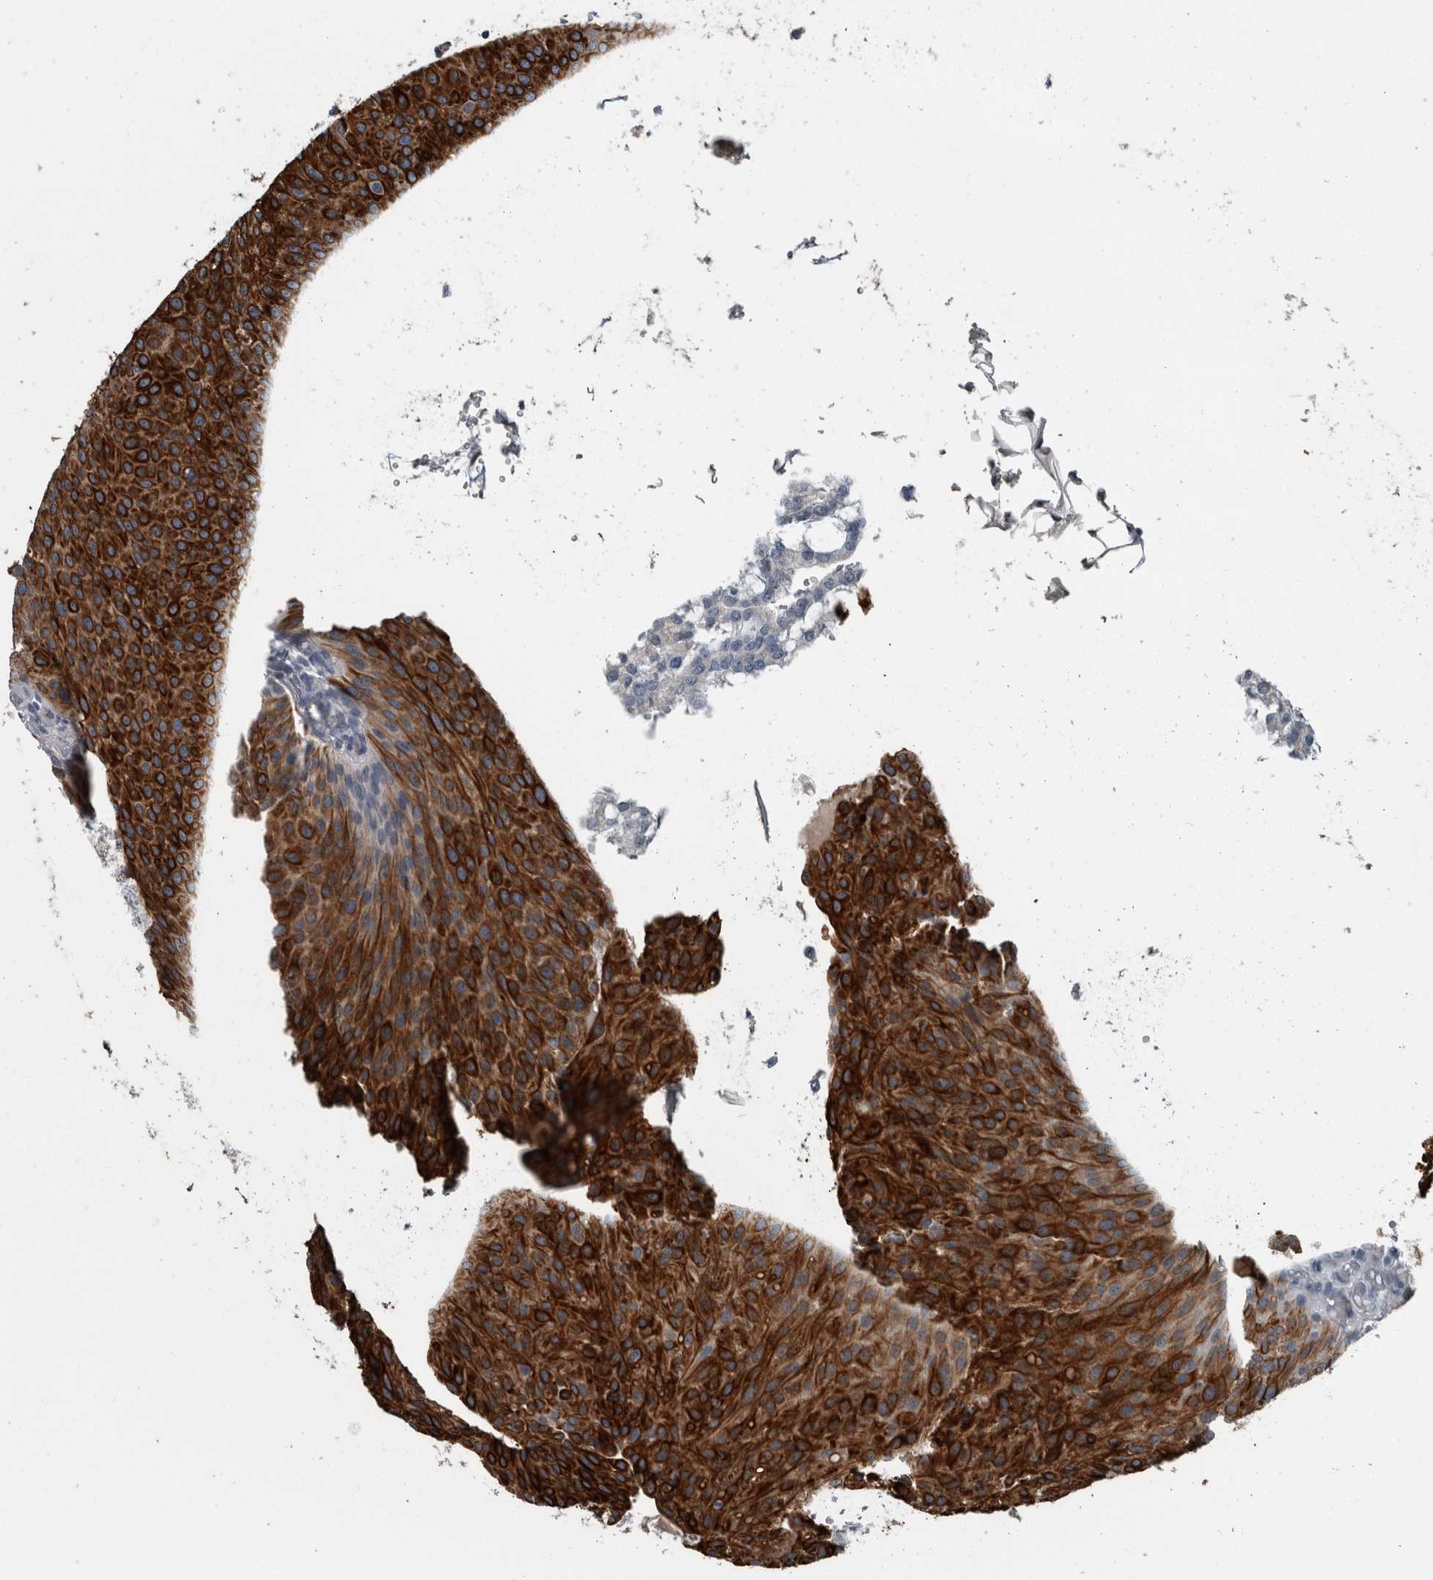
{"staining": {"intensity": "strong", "quantity": ">75%", "location": "cytoplasmic/membranous"}, "tissue": "urothelial cancer", "cell_type": "Tumor cells", "image_type": "cancer", "snomed": [{"axis": "morphology", "description": "Urothelial carcinoma, Low grade"}, {"axis": "topography", "description": "Smooth muscle"}, {"axis": "topography", "description": "Urinary bladder"}], "caption": "Immunohistochemical staining of urothelial cancer demonstrates high levels of strong cytoplasmic/membranous protein staining in approximately >75% of tumor cells.", "gene": "KRT20", "patient": {"sex": "male", "age": 60}}